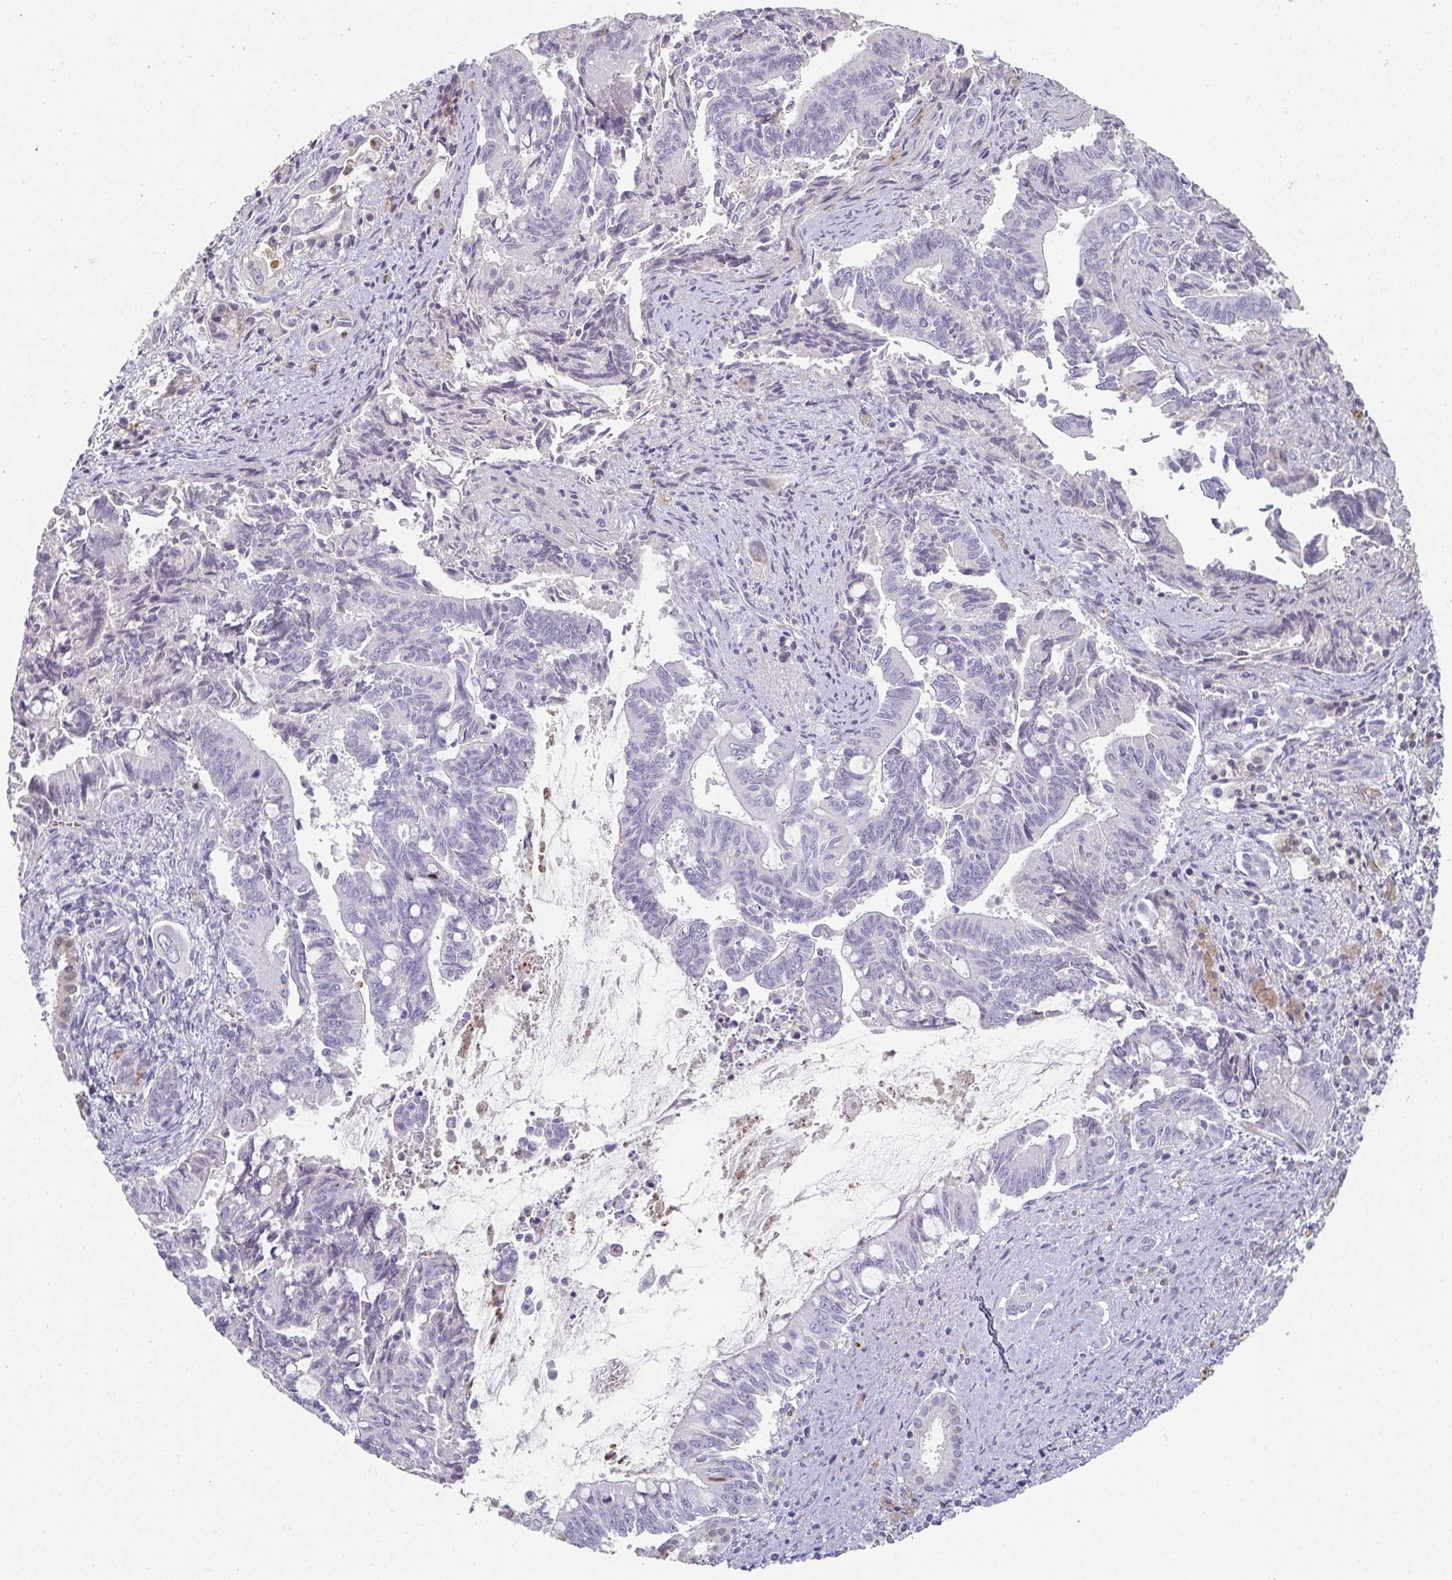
{"staining": {"intensity": "negative", "quantity": "none", "location": "none"}, "tissue": "pancreatic cancer", "cell_type": "Tumor cells", "image_type": "cancer", "snomed": [{"axis": "morphology", "description": "Adenocarcinoma, NOS"}, {"axis": "topography", "description": "Pancreas"}], "caption": "This is an immunohistochemistry histopathology image of pancreatic cancer. There is no positivity in tumor cells.", "gene": "A1CF", "patient": {"sex": "male", "age": 68}}